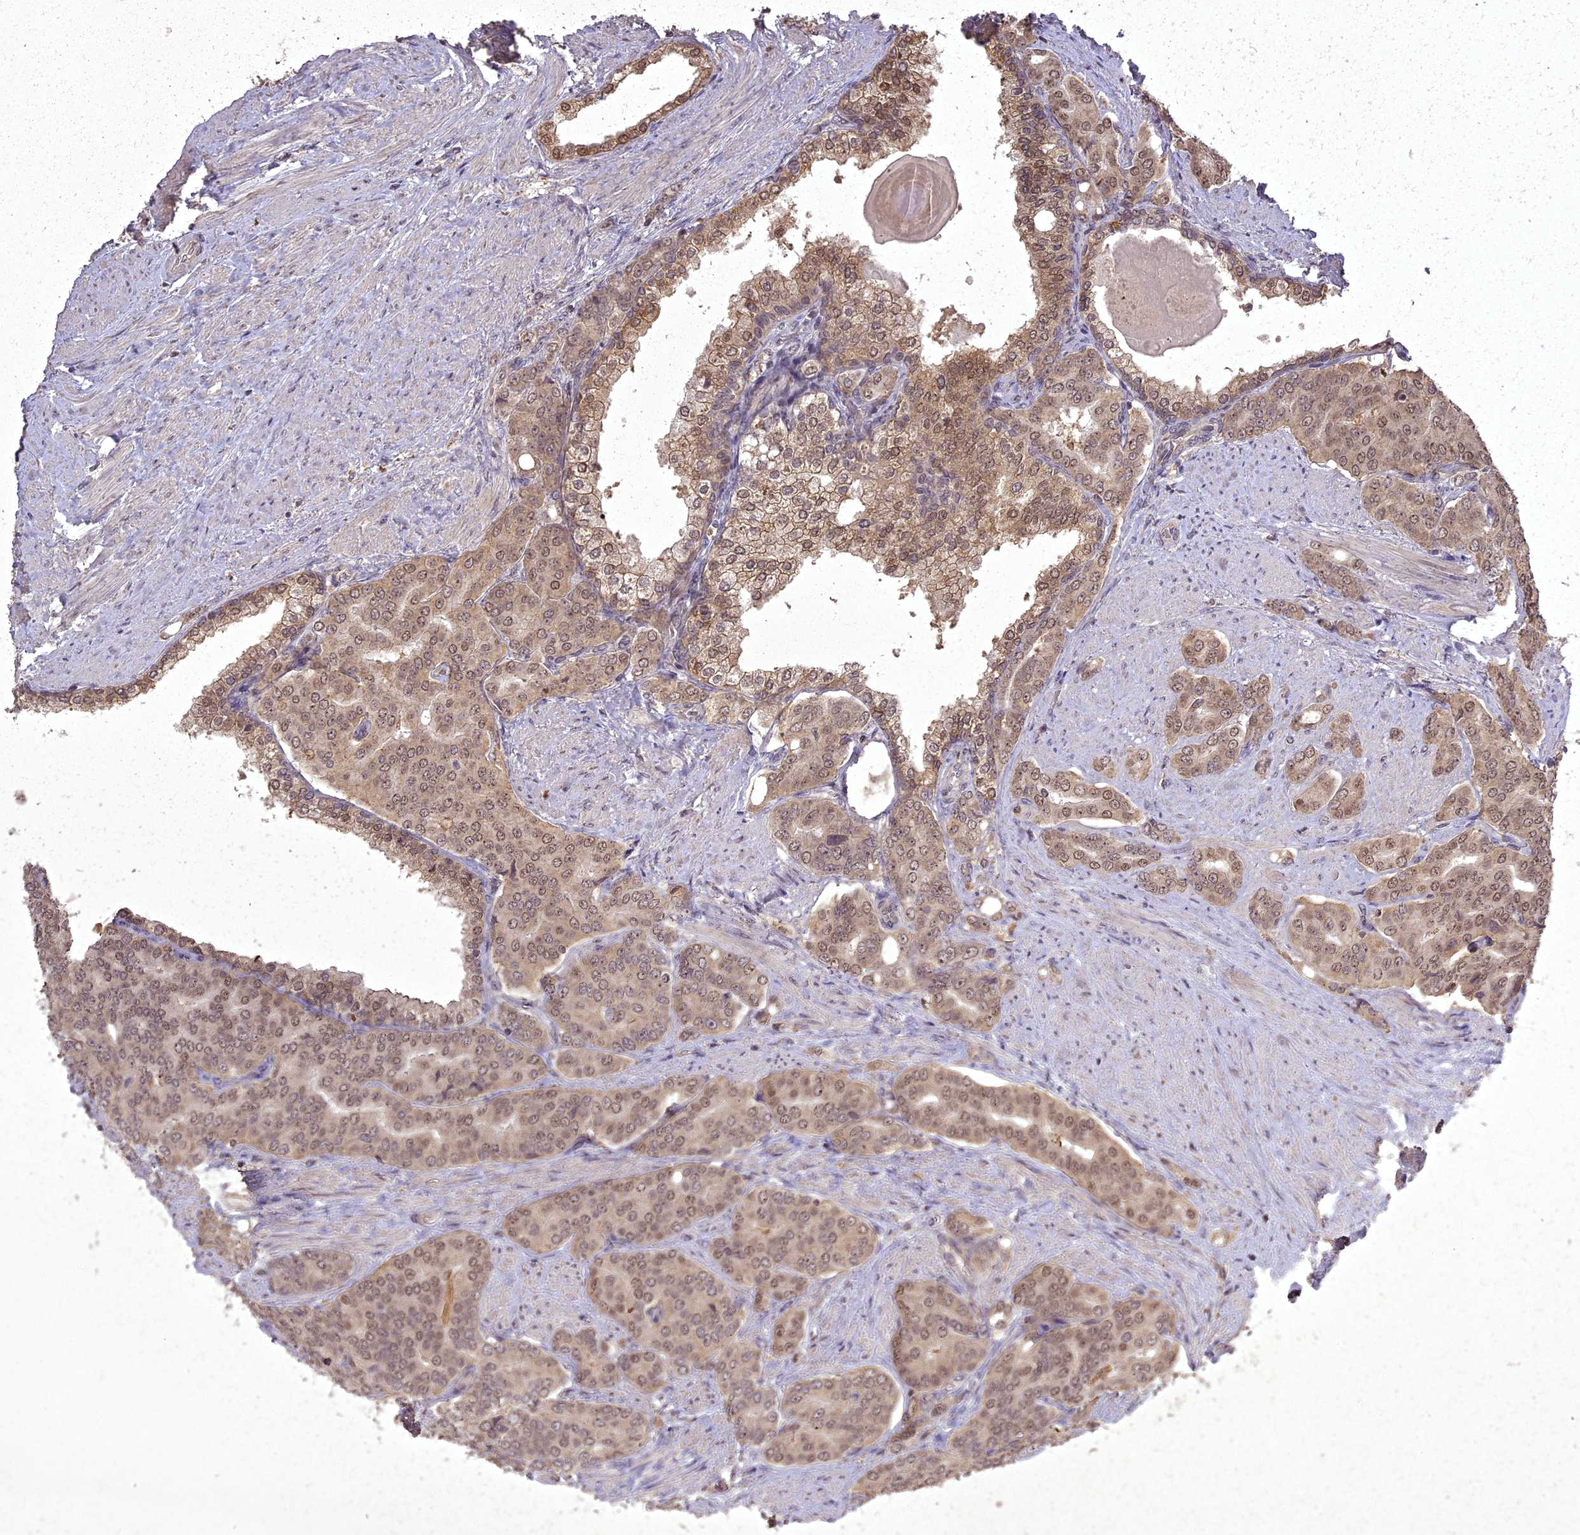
{"staining": {"intensity": "weak", "quantity": ">75%", "location": "cytoplasmic/membranous,nuclear"}, "tissue": "prostate cancer", "cell_type": "Tumor cells", "image_type": "cancer", "snomed": [{"axis": "morphology", "description": "Adenocarcinoma, High grade"}, {"axis": "topography", "description": "Prostate"}], "caption": "The micrograph demonstrates a brown stain indicating the presence of a protein in the cytoplasmic/membranous and nuclear of tumor cells in prostate adenocarcinoma (high-grade). Using DAB (3,3'-diaminobenzidine) (brown) and hematoxylin (blue) stains, captured at high magnification using brightfield microscopy.", "gene": "ING5", "patient": {"sex": "male", "age": 67}}